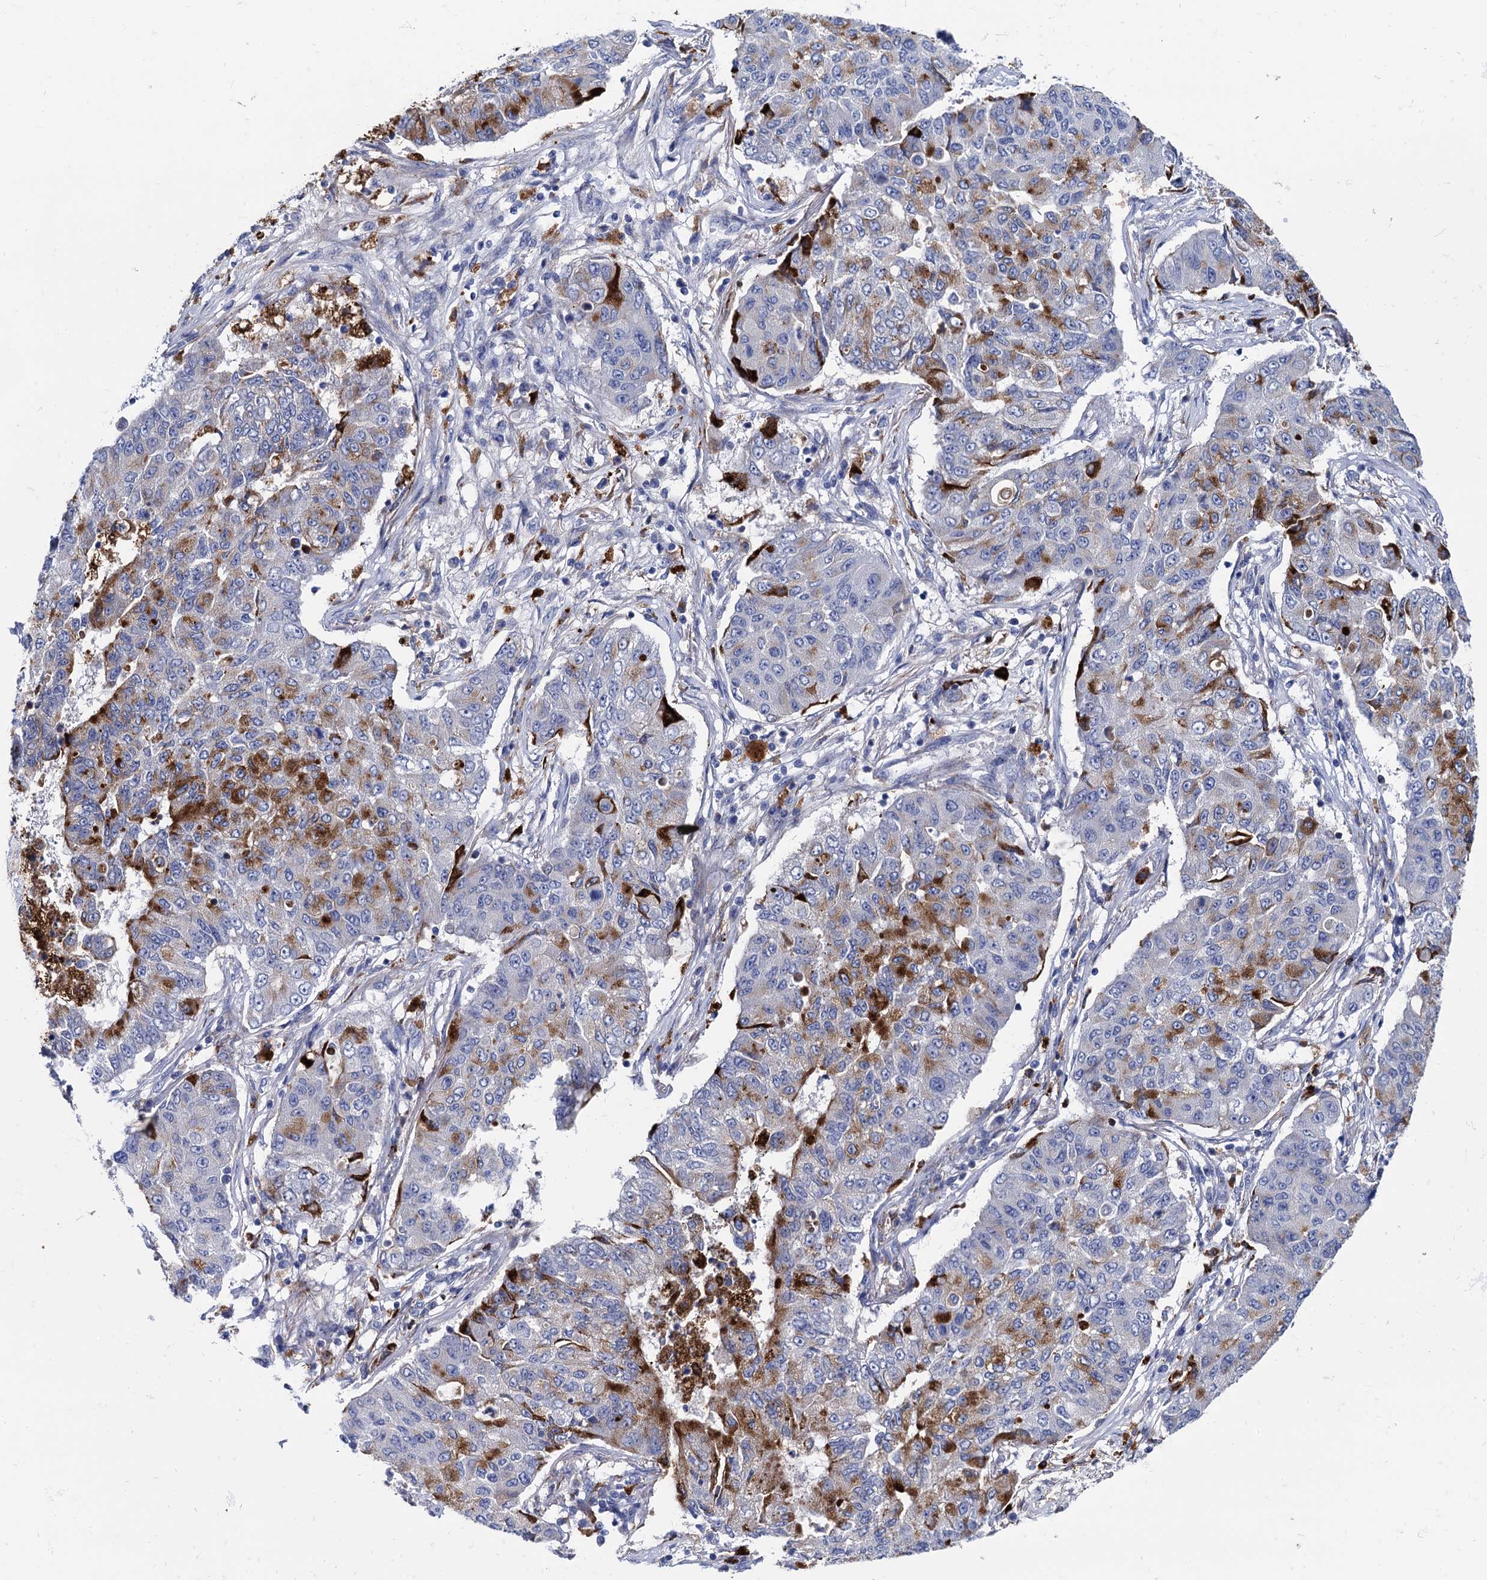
{"staining": {"intensity": "moderate", "quantity": "25%-75%", "location": "cytoplasmic/membranous"}, "tissue": "lung cancer", "cell_type": "Tumor cells", "image_type": "cancer", "snomed": [{"axis": "morphology", "description": "Squamous cell carcinoma, NOS"}, {"axis": "topography", "description": "Lung"}], "caption": "High-power microscopy captured an immunohistochemistry (IHC) micrograph of lung squamous cell carcinoma, revealing moderate cytoplasmic/membranous expression in about 25%-75% of tumor cells. Nuclei are stained in blue.", "gene": "APOD", "patient": {"sex": "male", "age": 74}}